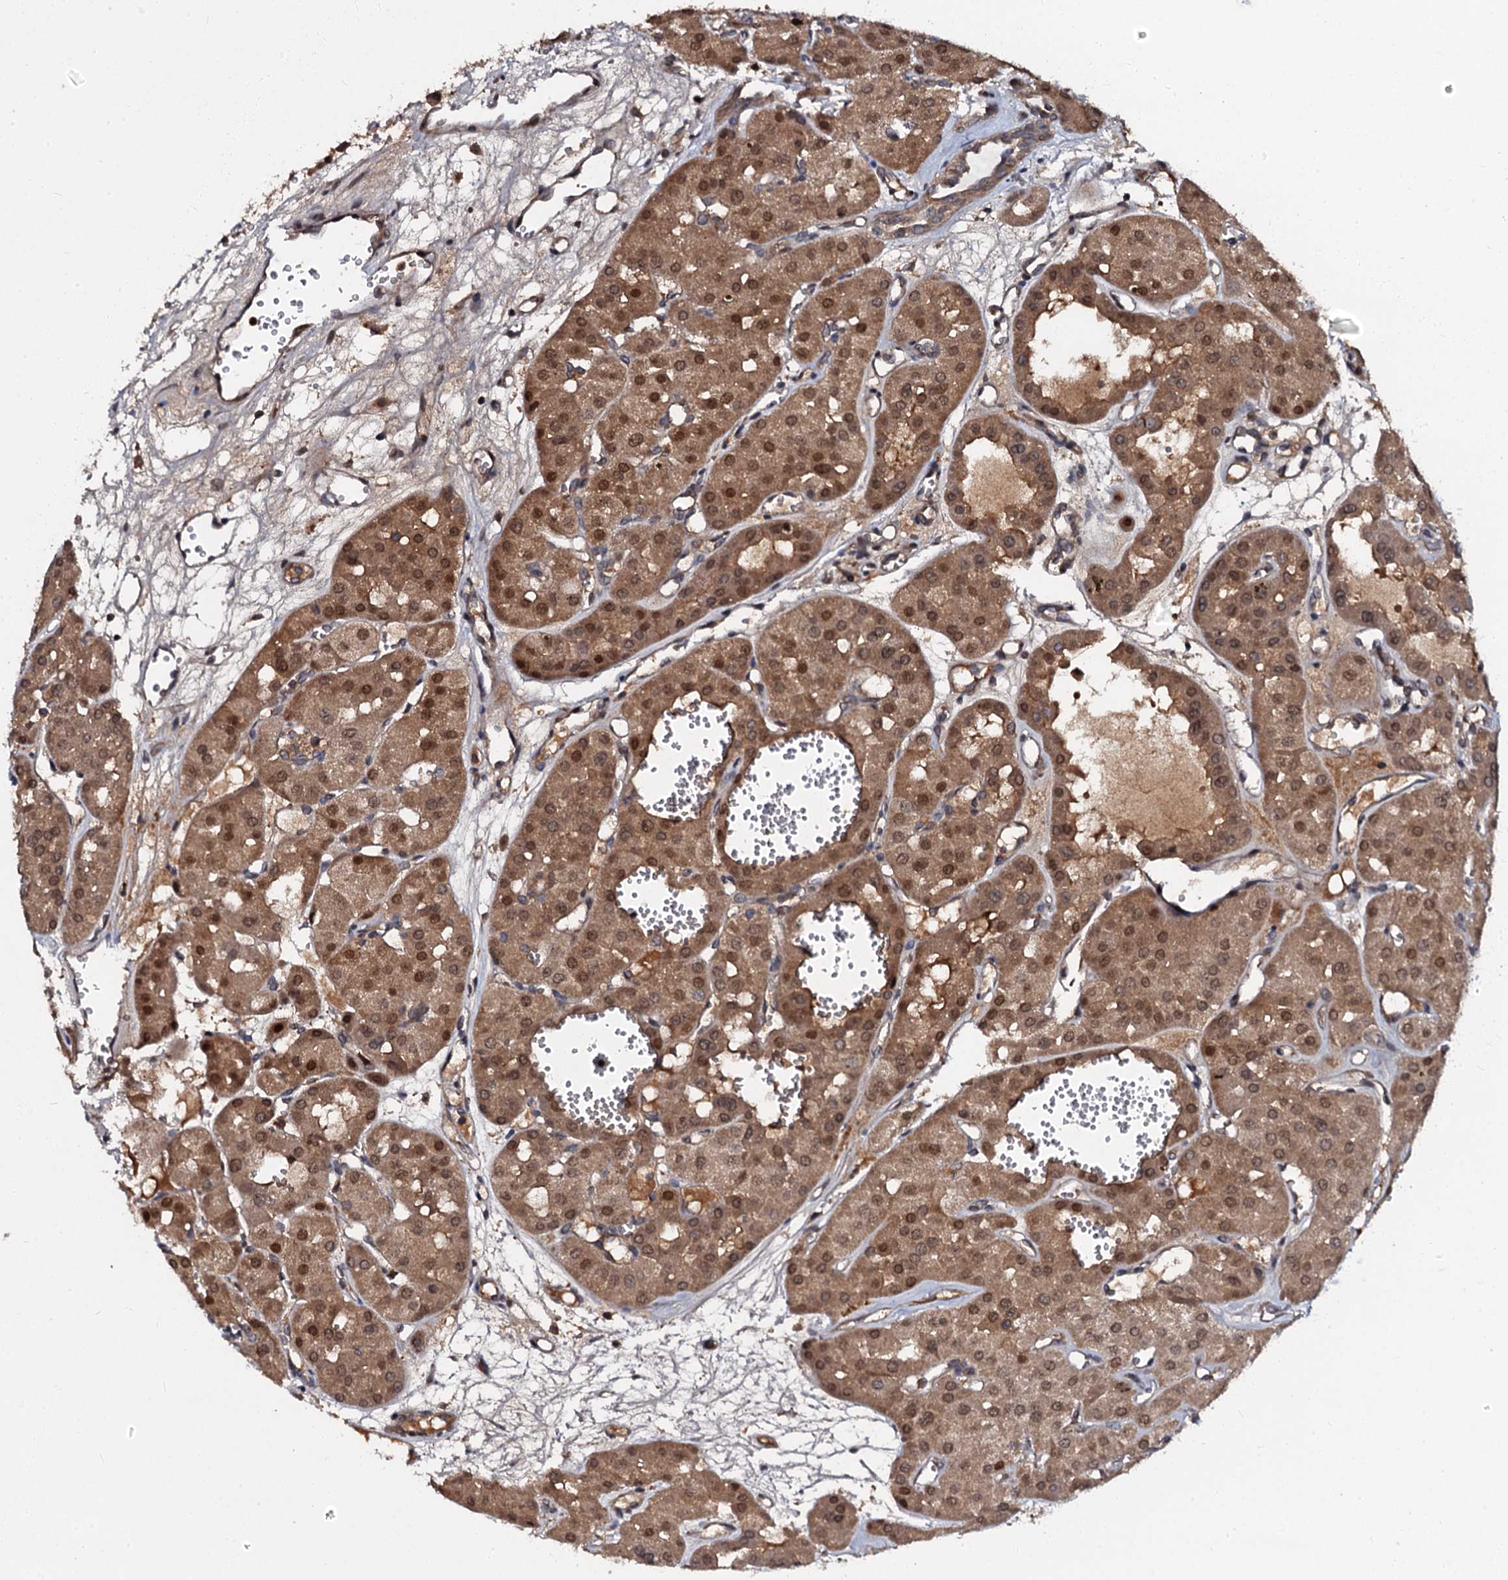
{"staining": {"intensity": "moderate", "quantity": ">75%", "location": "cytoplasmic/membranous,nuclear"}, "tissue": "renal cancer", "cell_type": "Tumor cells", "image_type": "cancer", "snomed": [{"axis": "morphology", "description": "Carcinoma, NOS"}, {"axis": "topography", "description": "Kidney"}], "caption": "Moderate cytoplasmic/membranous and nuclear protein staining is present in approximately >75% of tumor cells in renal carcinoma. (Stains: DAB in brown, nuclei in blue, Microscopy: brightfield microscopy at high magnification).", "gene": "N4BP1", "patient": {"sex": "female", "age": 75}}